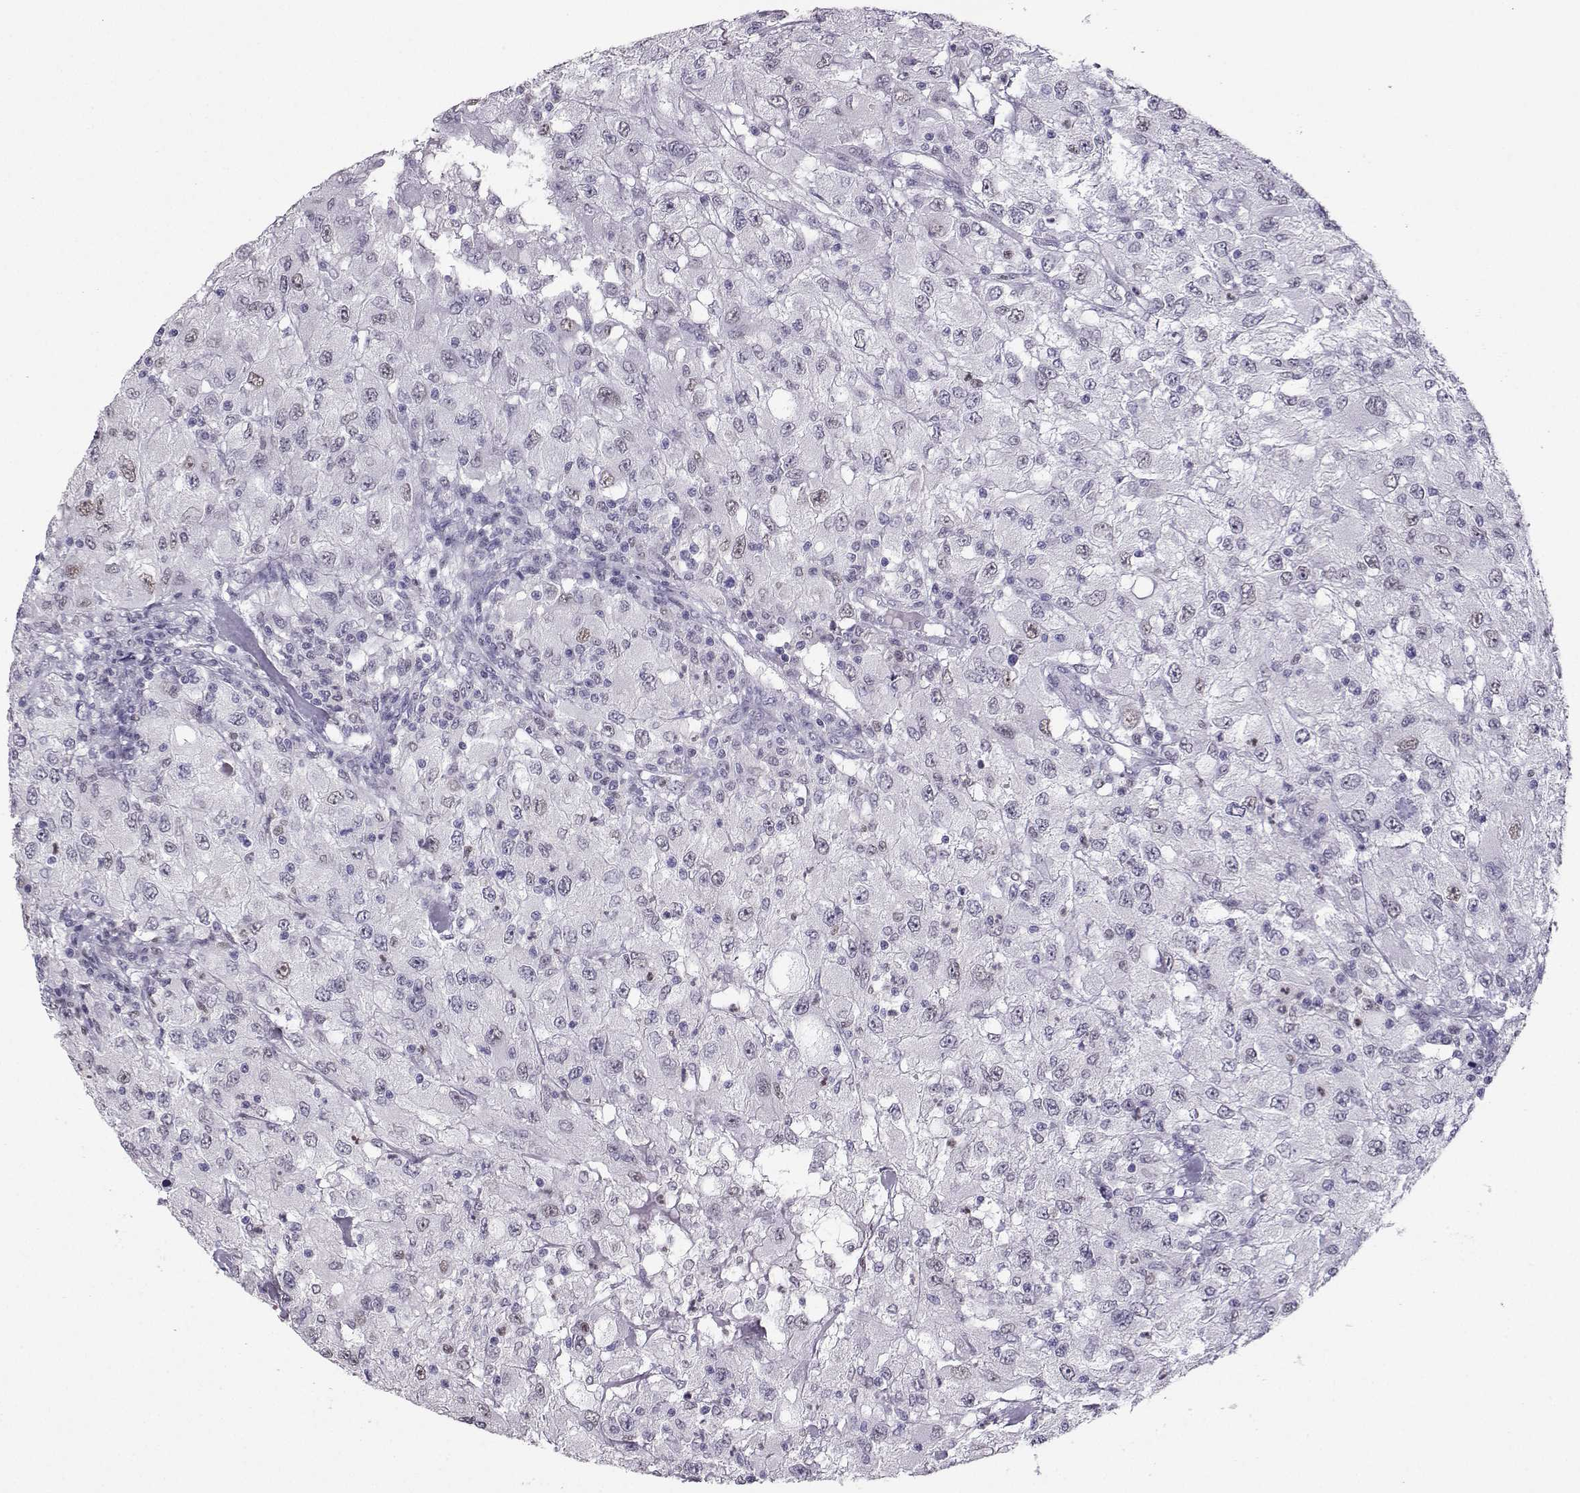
{"staining": {"intensity": "negative", "quantity": "none", "location": "none"}, "tissue": "renal cancer", "cell_type": "Tumor cells", "image_type": "cancer", "snomed": [{"axis": "morphology", "description": "Adenocarcinoma, NOS"}, {"axis": "topography", "description": "Kidney"}], "caption": "The immunohistochemistry image has no significant expression in tumor cells of renal cancer (adenocarcinoma) tissue. (Brightfield microscopy of DAB (3,3'-diaminobenzidine) immunohistochemistry at high magnification).", "gene": "TEDC2", "patient": {"sex": "female", "age": 67}}